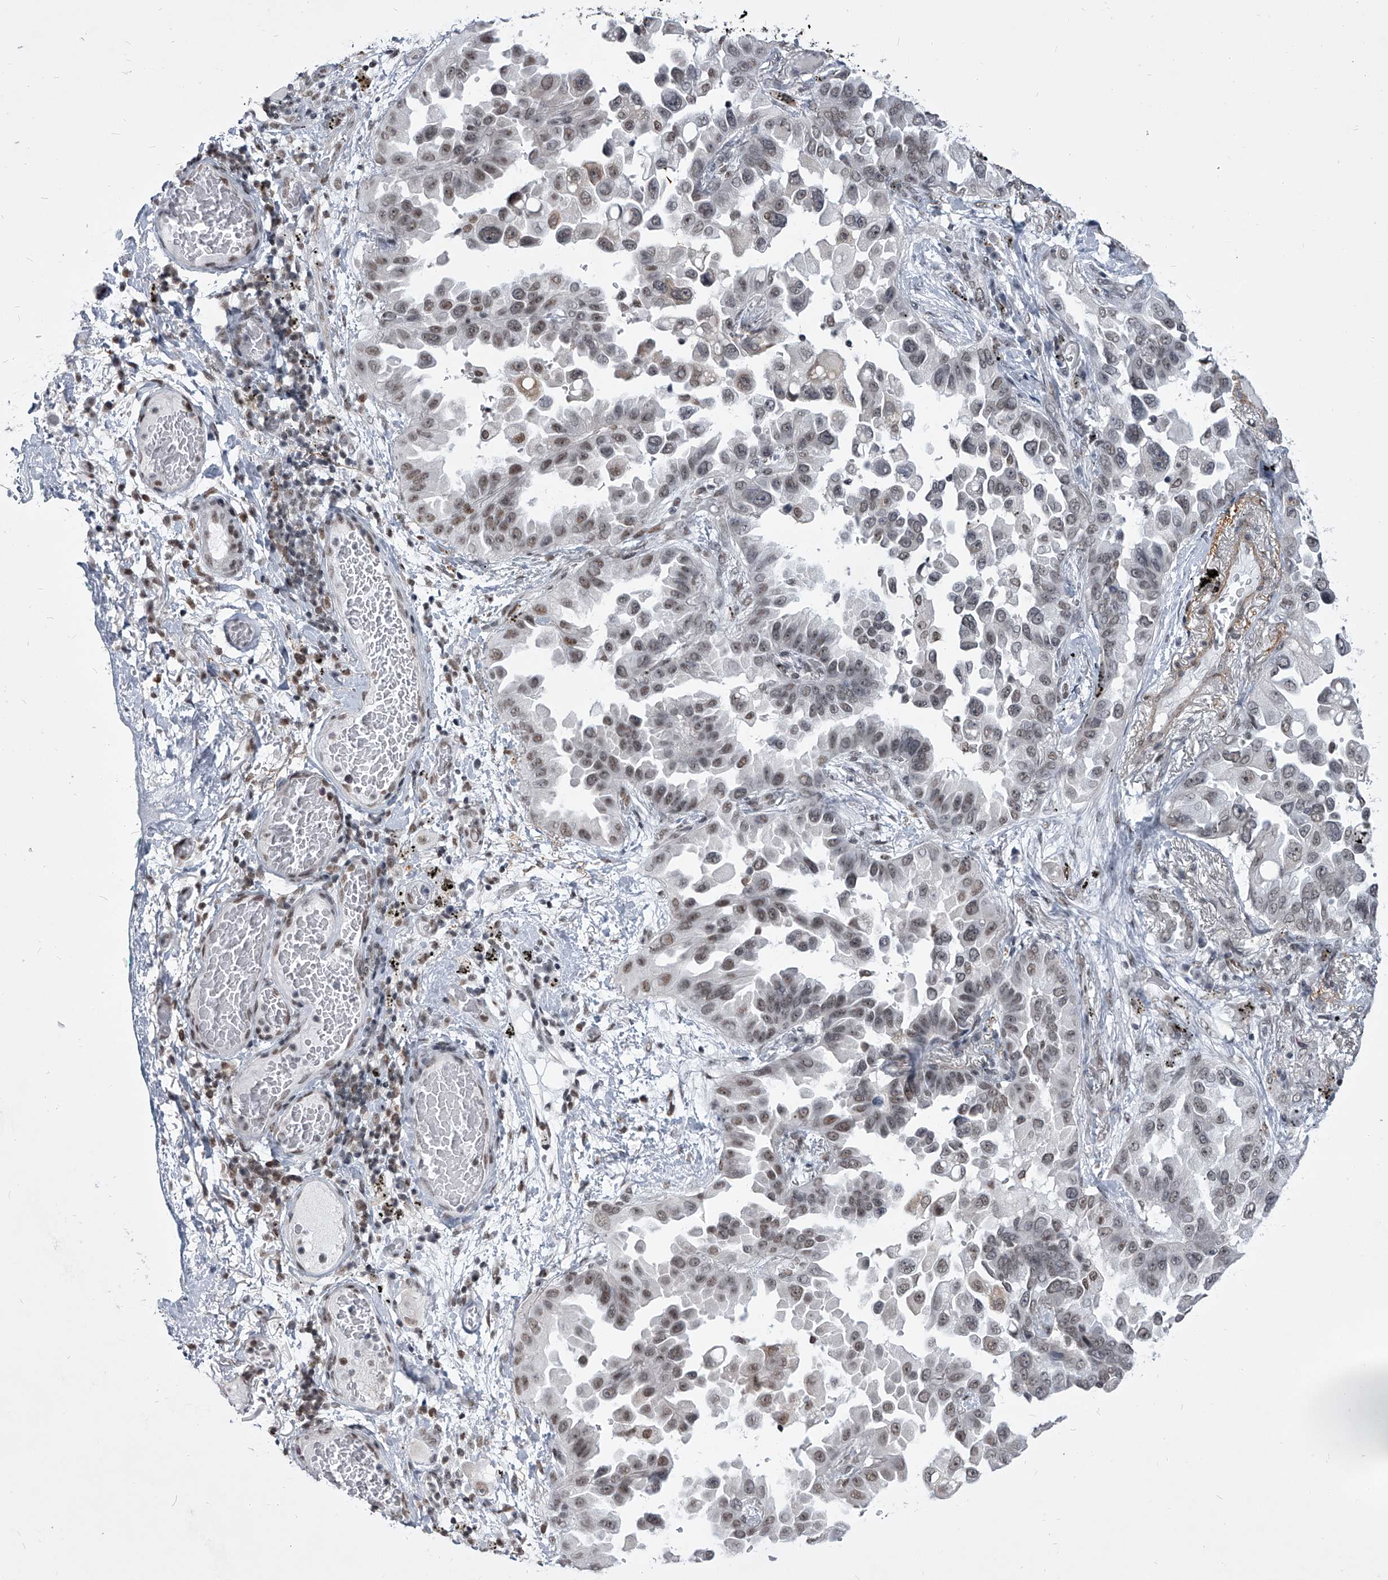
{"staining": {"intensity": "moderate", "quantity": "<25%", "location": "nuclear"}, "tissue": "lung cancer", "cell_type": "Tumor cells", "image_type": "cancer", "snomed": [{"axis": "morphology", "description": "Adenocarcinoma, NOS"}, {"axis": "topography", "description": "Lung"}], "caption": "This histopathology image displays immunohistochemistry staining of adenocarcinoma (lung), with low moderate nuclear expression in about <25% of tumor cells.", "gene": "PPIL4", "patient": {"sex": "female", "age": 67}}